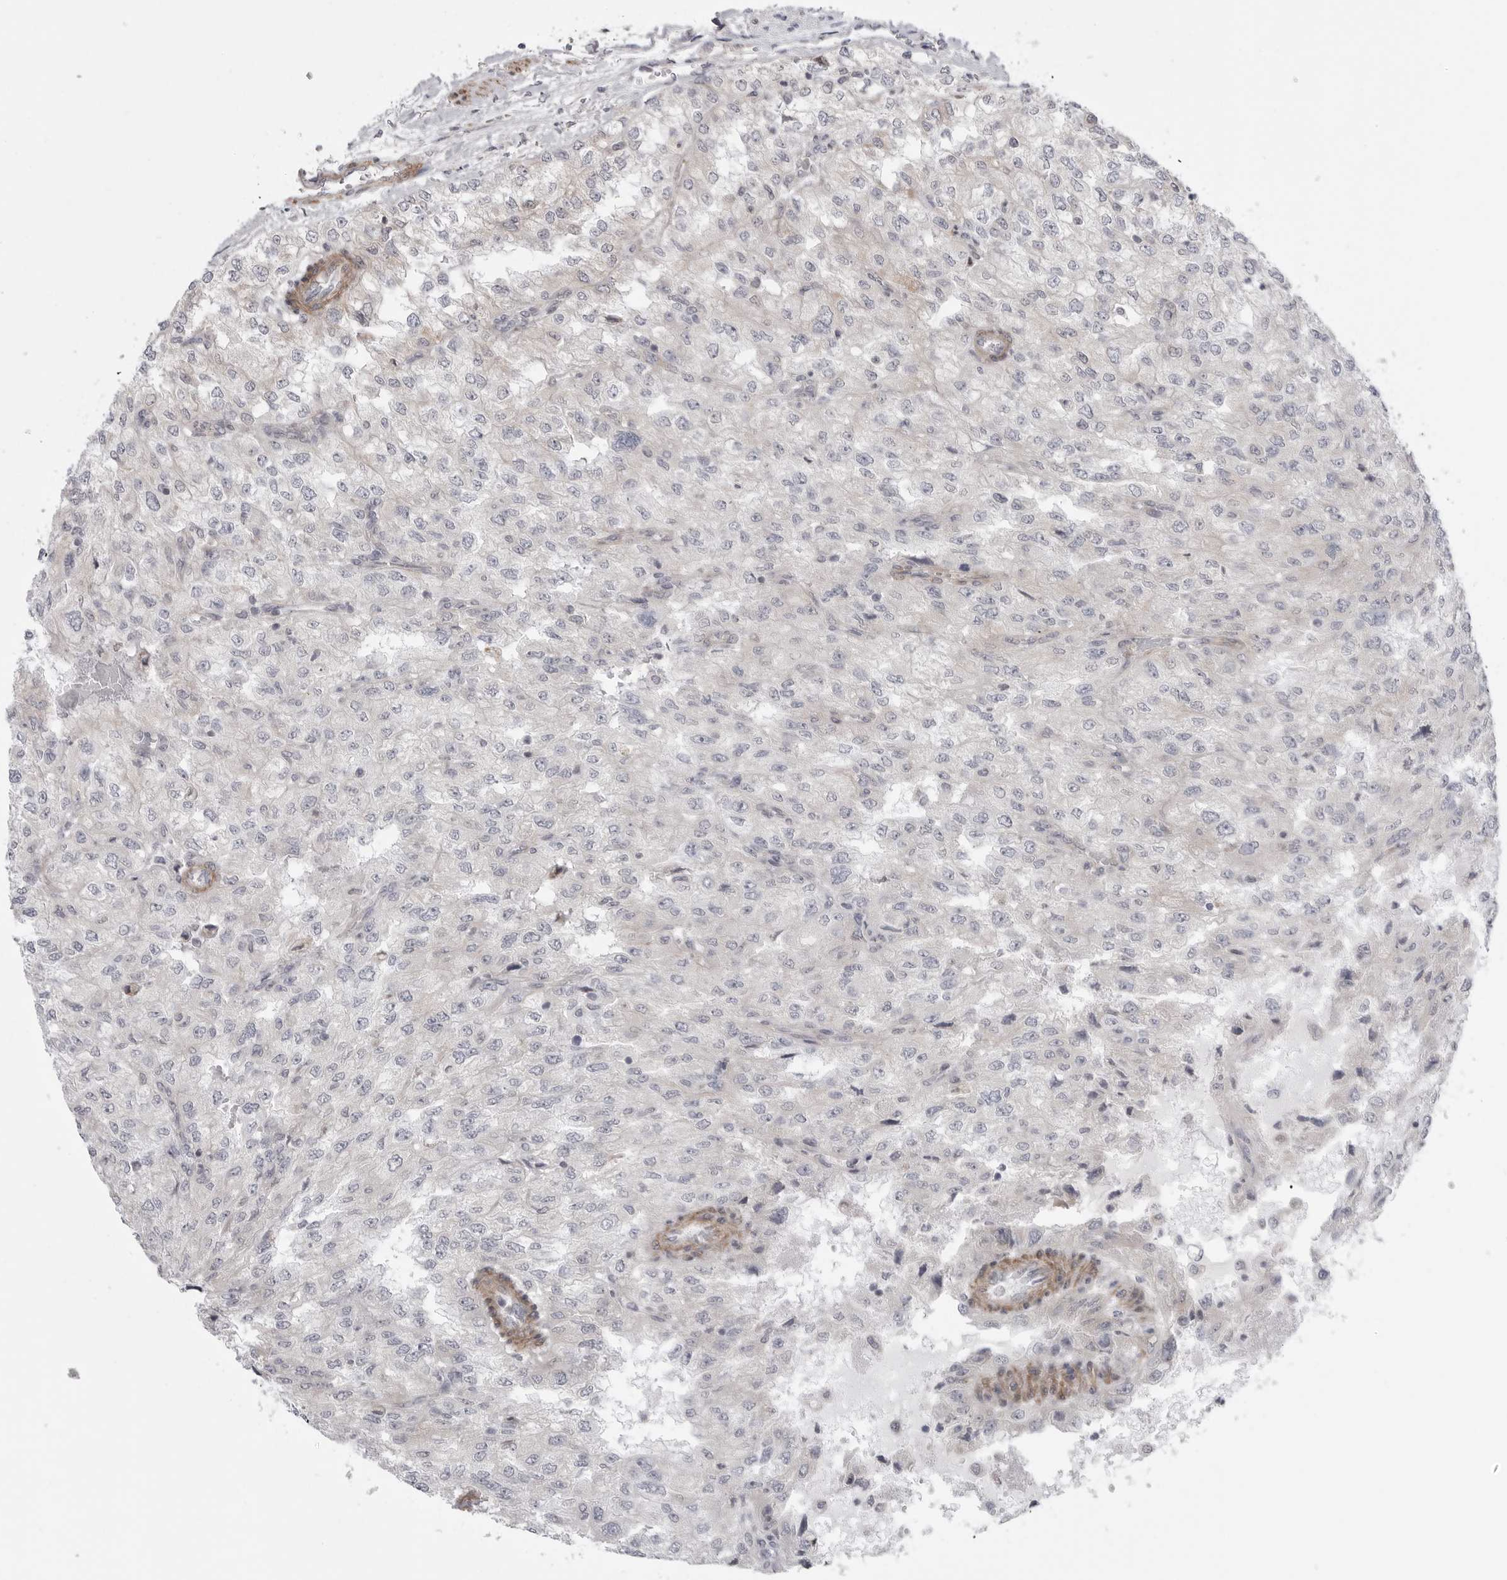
{"staining": {"intensity": "negative", "quantity": "none", "location": "none"}, "tissue": "renal cancer", "cell_type": "Tumor cells", "image_type": "cancer", "snomed": [{"axis": "morphology", "description": "Adenocarcinoma, NOS"}, {"axis": "topography", "description": "Kidney"}], "caption": "There is no significant expression in tumor cells of renal adenocarcinoma.", "gene": "SCP2", "patient": {"sex": "female", "age": 54}}